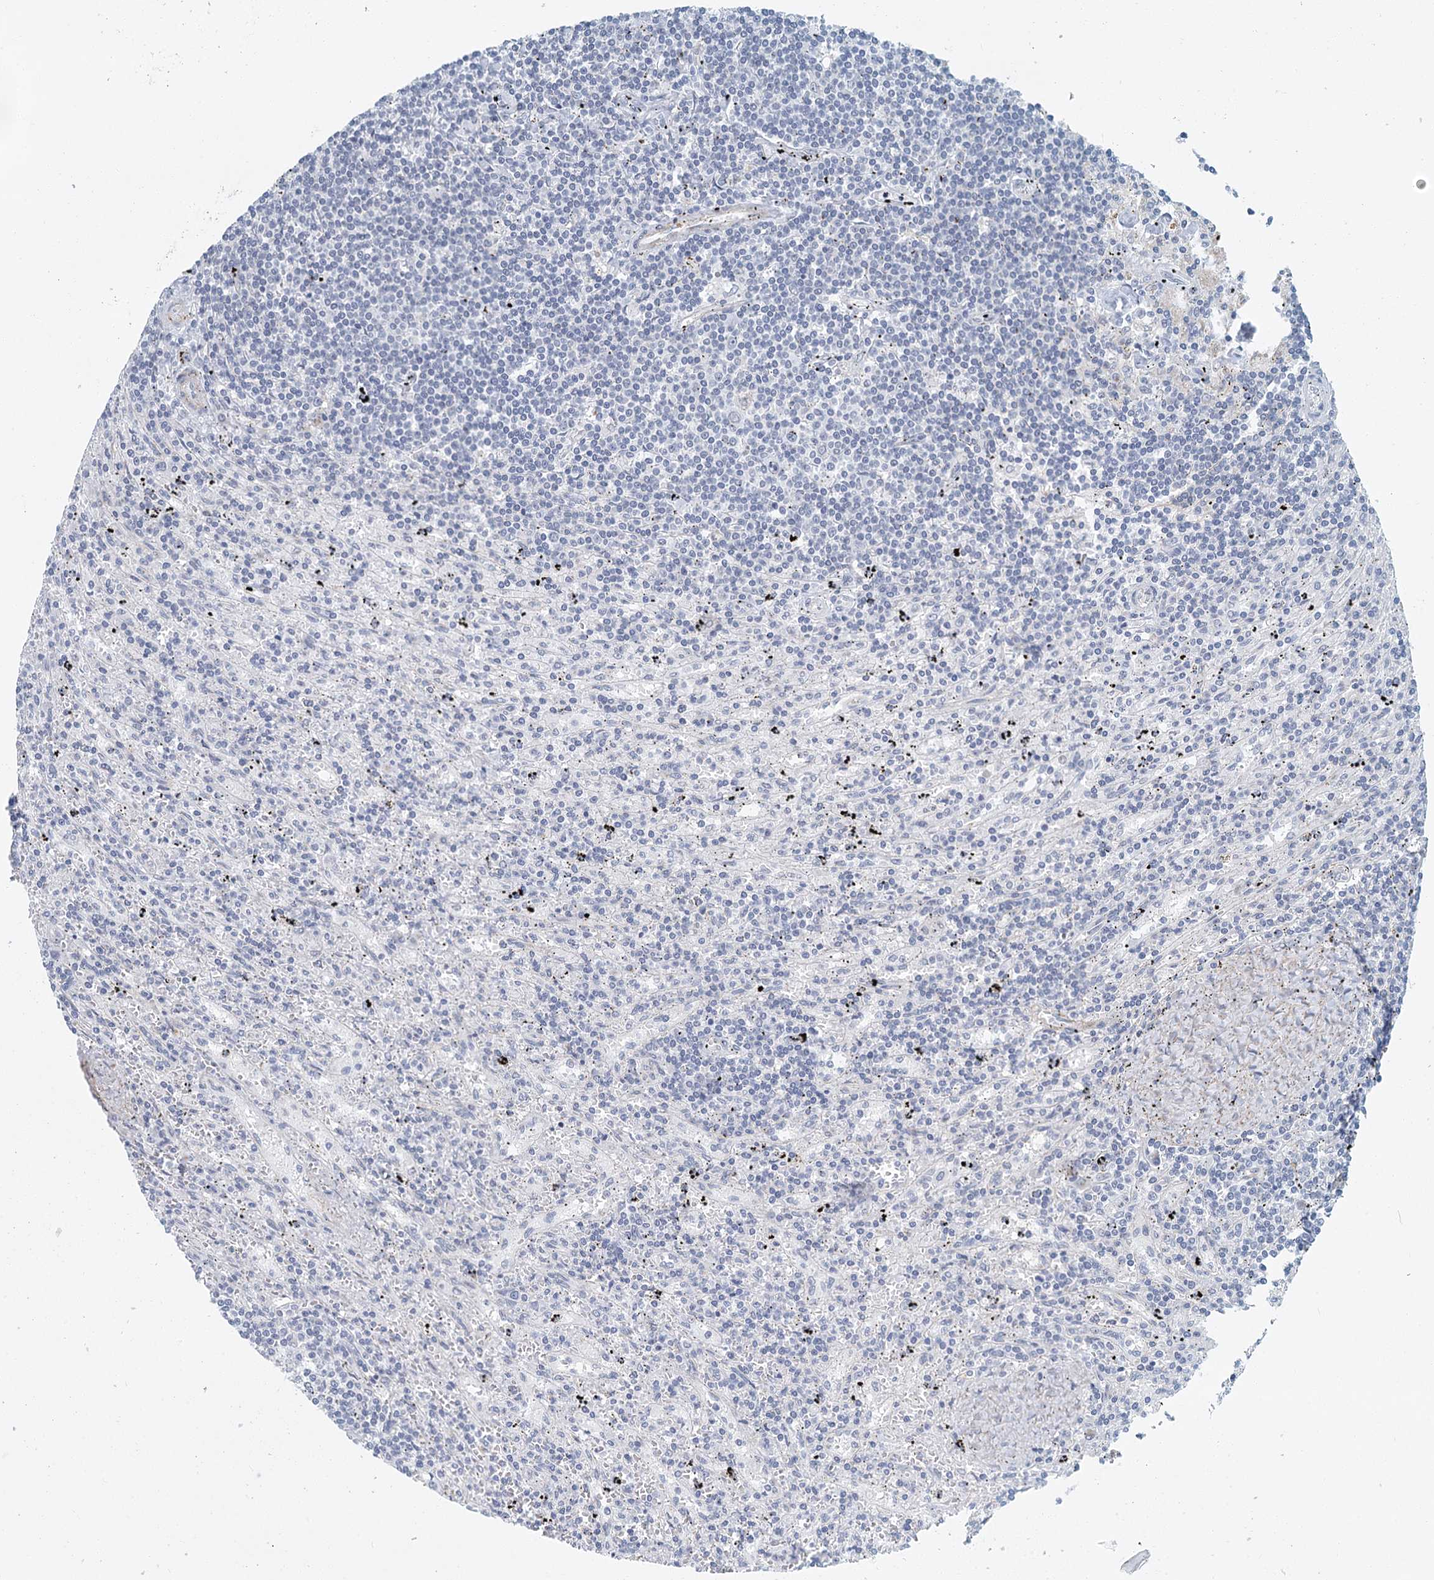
{"staining": {"intensity": "negative", "quantity": "none", "location": "none"}, "tissue": "lymphoma", "cell_type": "Tumor cells", "image_type": "cancer", "snomed": [{"axis": "morphology", "description": "Malignant lymphoma, non-Hodgkin's type, Low grade"}, {"axis": "topography", "description": "Spleen"}], "caption": "A micrograph of malignant lymphoma, non-Hodgkin's type (low-grade) stained for a protein shows no brown staining in tumor cells.", "gene": "ZNF527", "patient": {"sex": "male", "age": 76}}